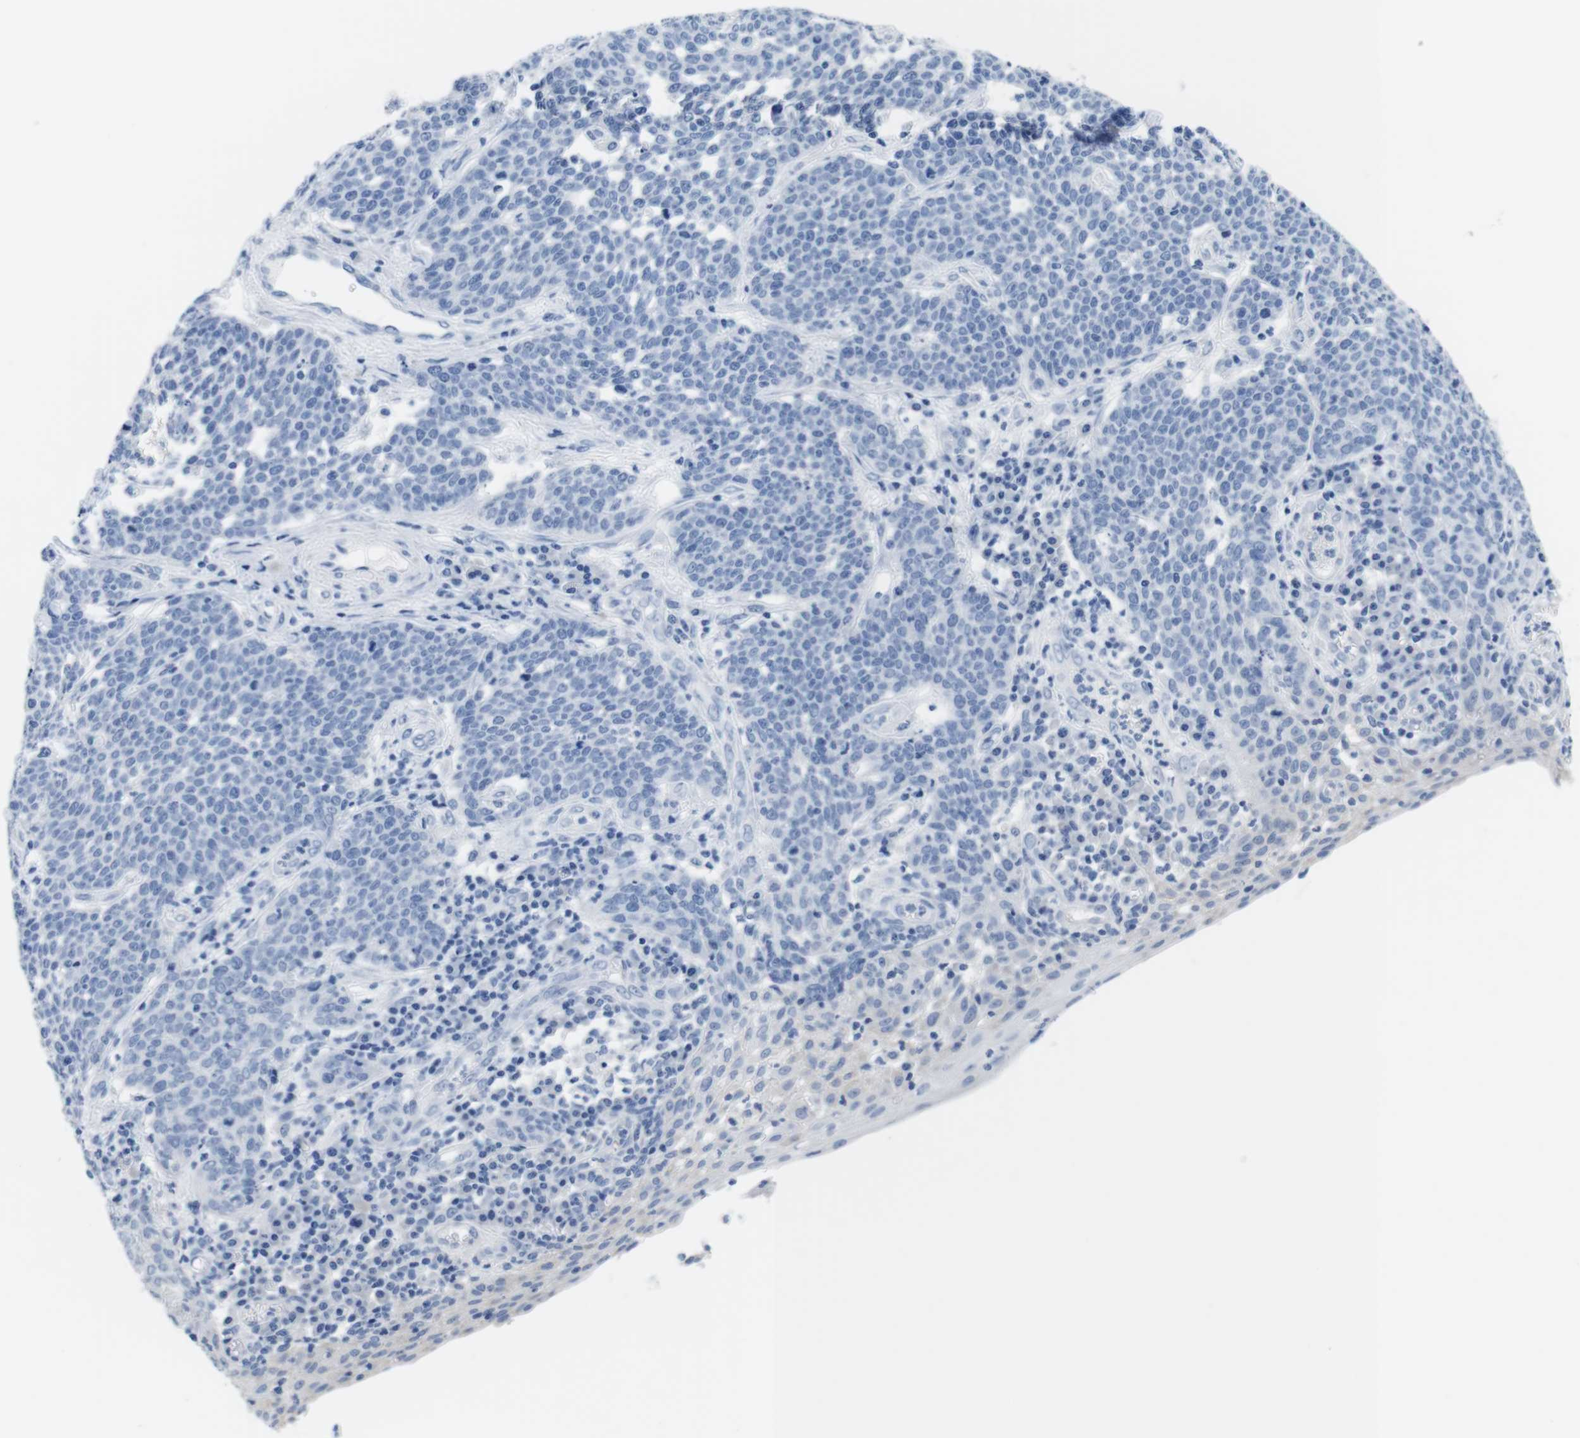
{"staining": {"intensity": "negative", "quantity": "none", "location": "none"}, "tissue": "cervical cancer", "cell_type": "Tumor cells", "image_type": "cancer", "snomed": [{"axis": "morphology", "description": "Squamous cell carcinoma, NOS"}, {"axis": "topography", "description": "Cervix"}], "caption": "Protein analysis of squamous cell carcinoma (cervical) demonstrates no significant positivity in tumor cells.", "gene": "MAP6", "patient": {"sex": "female", "age": 34}}